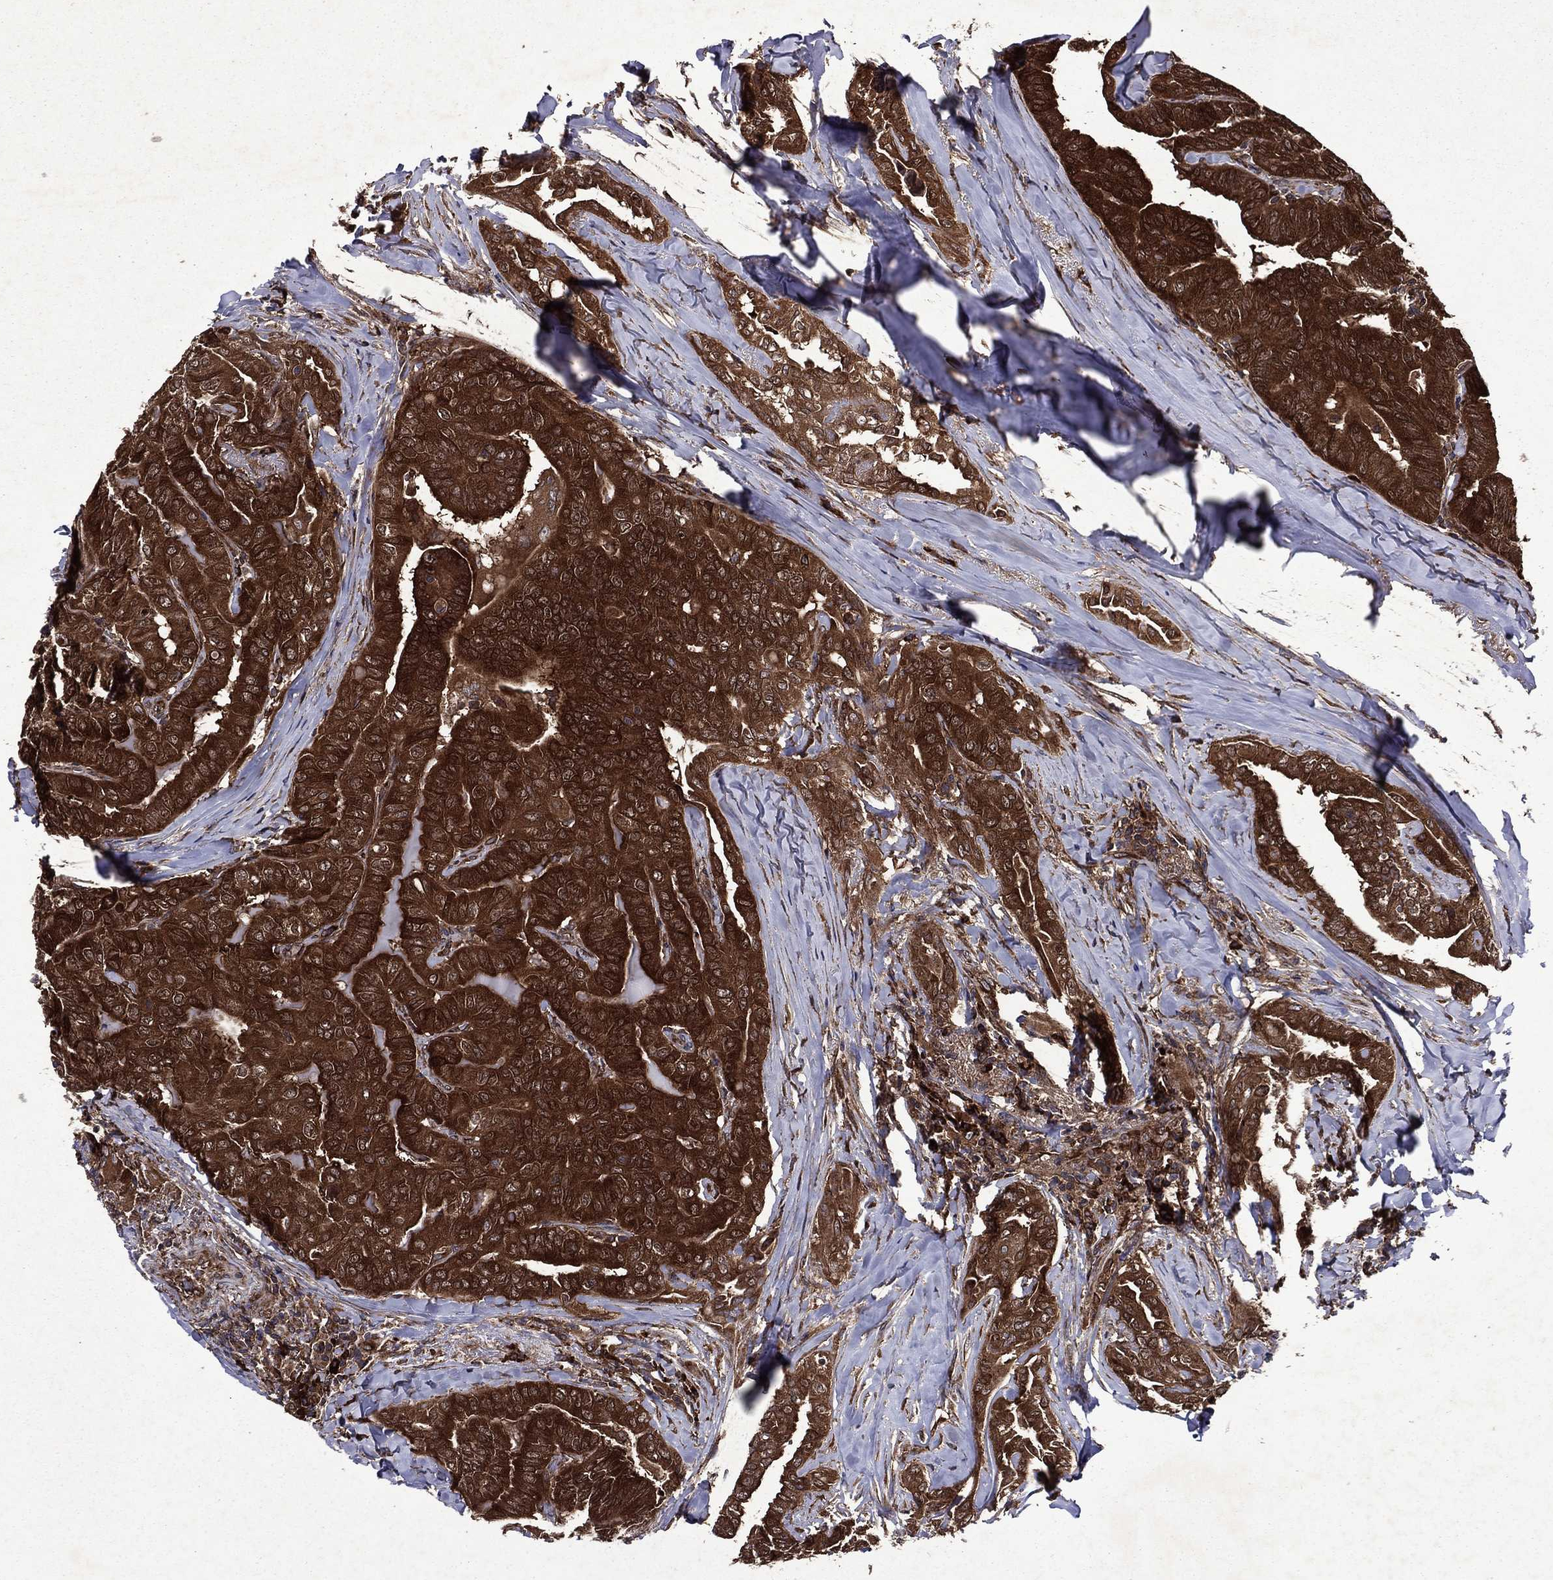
{"staining": {"intensity": "strong", "quantity": ">75%", "location": "cytoplasmic/membranous"}, "tissue": "thyroid cancer", "cell_type": "Tumor cells", "image_type": "cancer", "snomed": [{"axis": "morphology", "description": "Papillary adenocarcinoma, NOS"}, {"axis": "topography", "description": "Thyroid gland"}], "caption": "IHC micrograph of thyroid cancer stained for a protein (brown), which demonstrates high levels of strong cytoplasmic/membranous staining in about >75% of tumor cells.", "gene": "EIF2B4", "patient": {"sex": "female", "age": 68}}